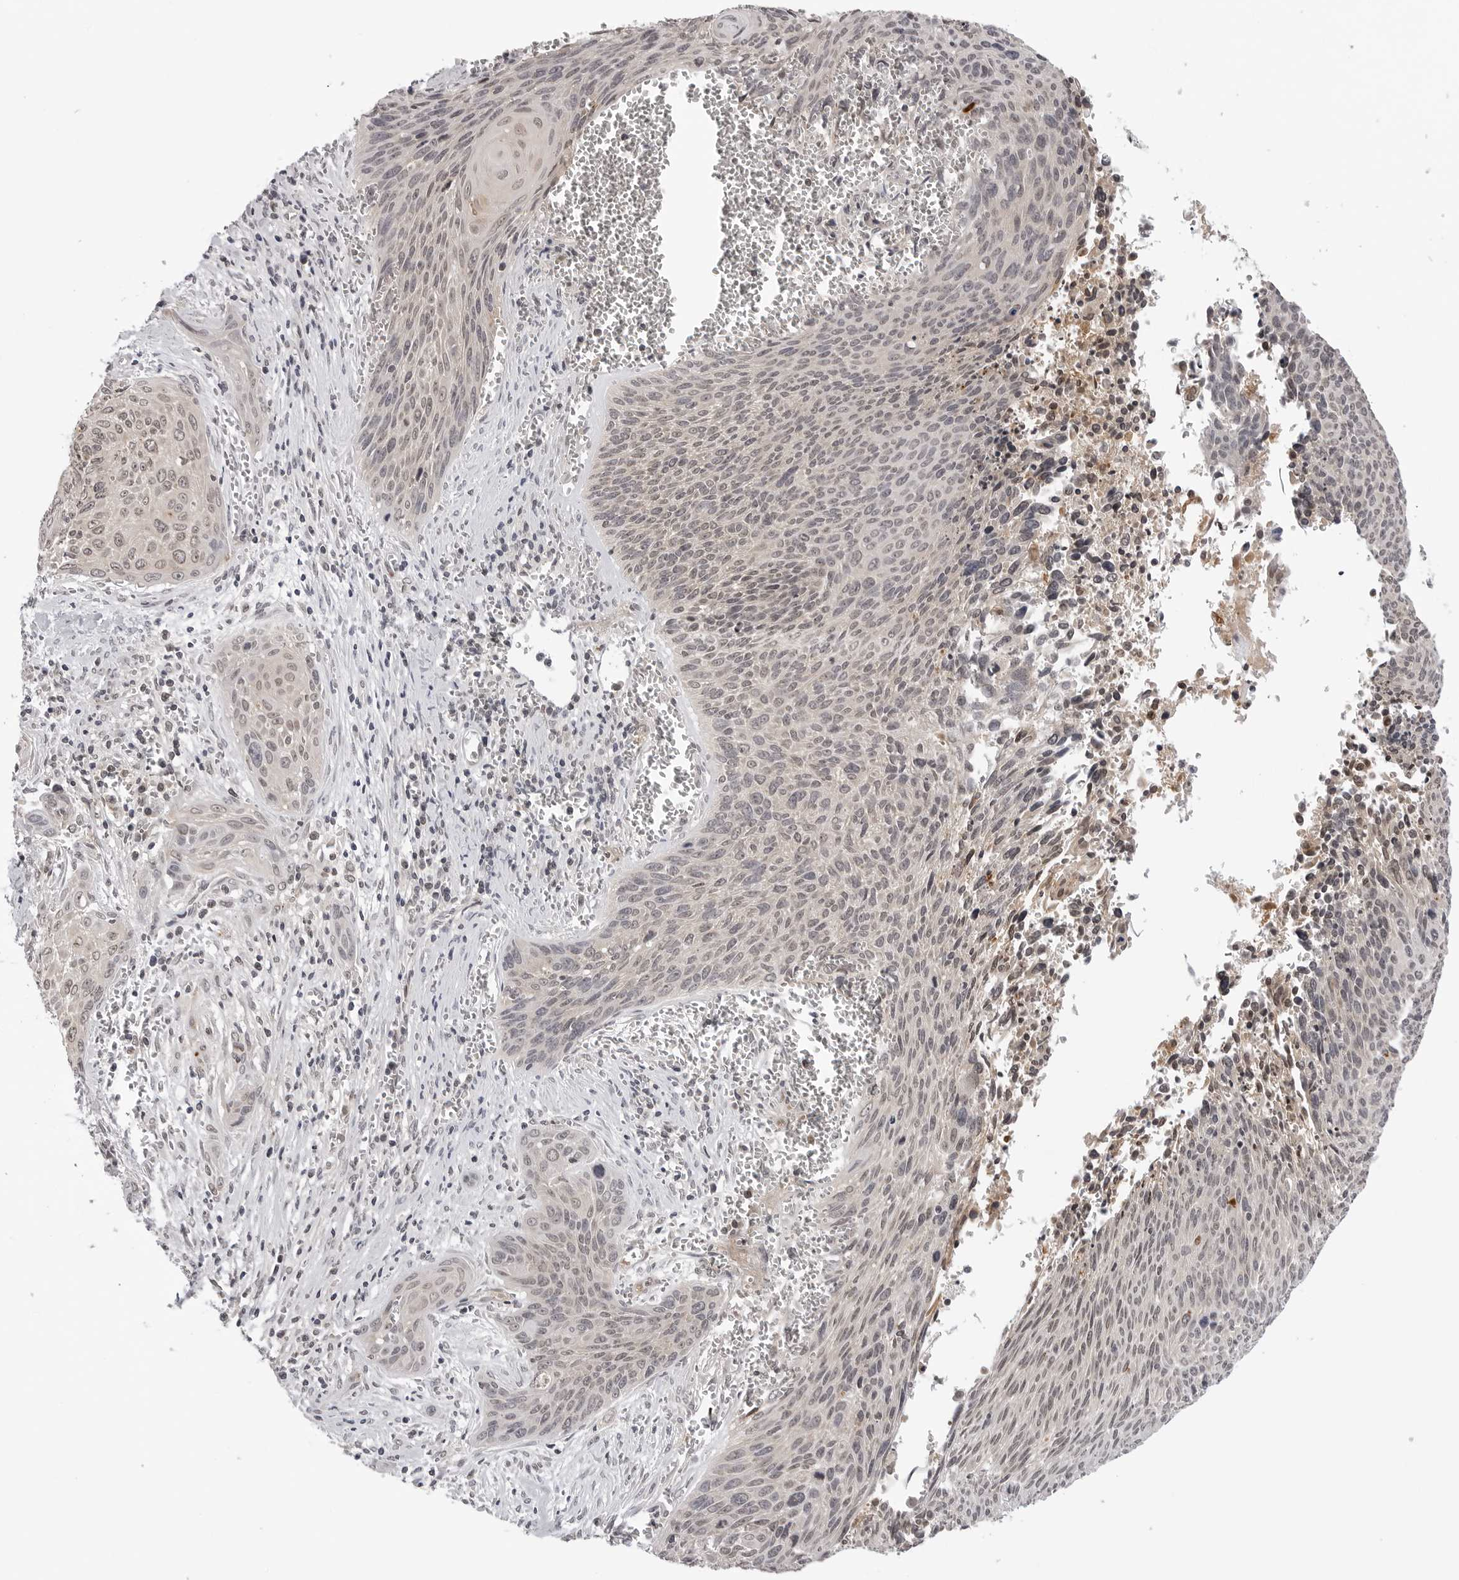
{"staining": {"intensity": "weak", "quantity": "25%-75%", "location": "nuclear"}, "tissue": "cervical cancer", "cell_type": "Tumor cells", "image_type": "cancer", "snomed": [{"axis": "morphology", "description": "Squamous cell carcinoma, NOS"}, {"axis": "topography", "description": "Cervix"}], "caption": "Human cervical cancer (squamous cell carcinoma) stained for a protein (brown) displays weak nuclear positive positivity in about 25%-75% of tumor cells.", "gene": "CDK20", "patient": {"sex": "female", "age": 55}}